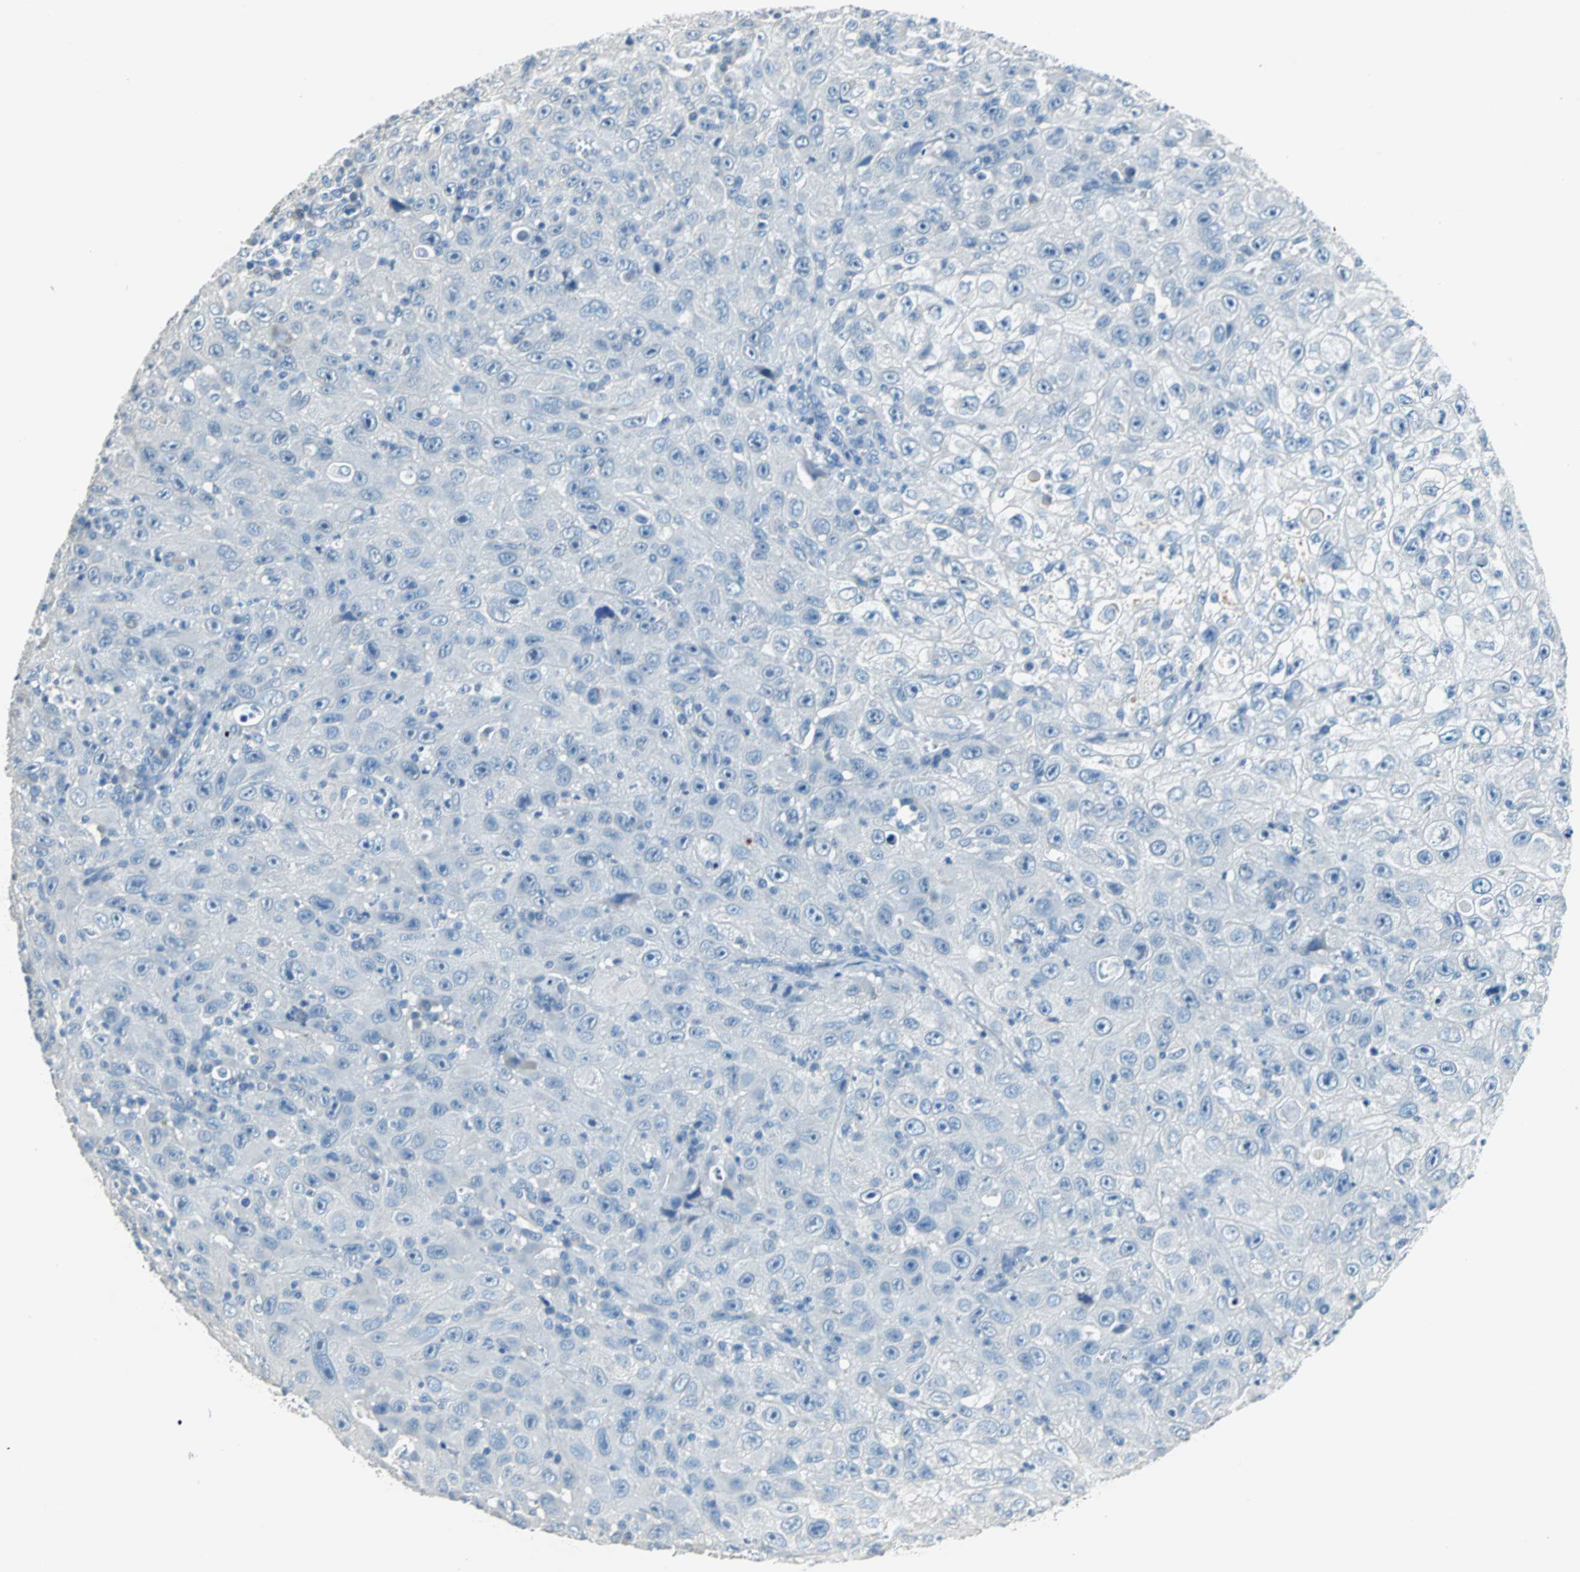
{"staining": {"intensity": "negative", "quantity": "none", "location": "none"}, "tissue": "skin cancer", "cell_type": "Tumor cells", "image_type": "cancer", "snomed": [{"axis": "morphology", "description": "Squamous cell carcinoma, NOS"}, {"axis": "topography", "description": "Skin"}], "caption": "Protein analysis of skin cancer exhibits no significant staining in tumor cells.", "gene": "MUC7", "patient": {"sex": "male", "age": 75}}